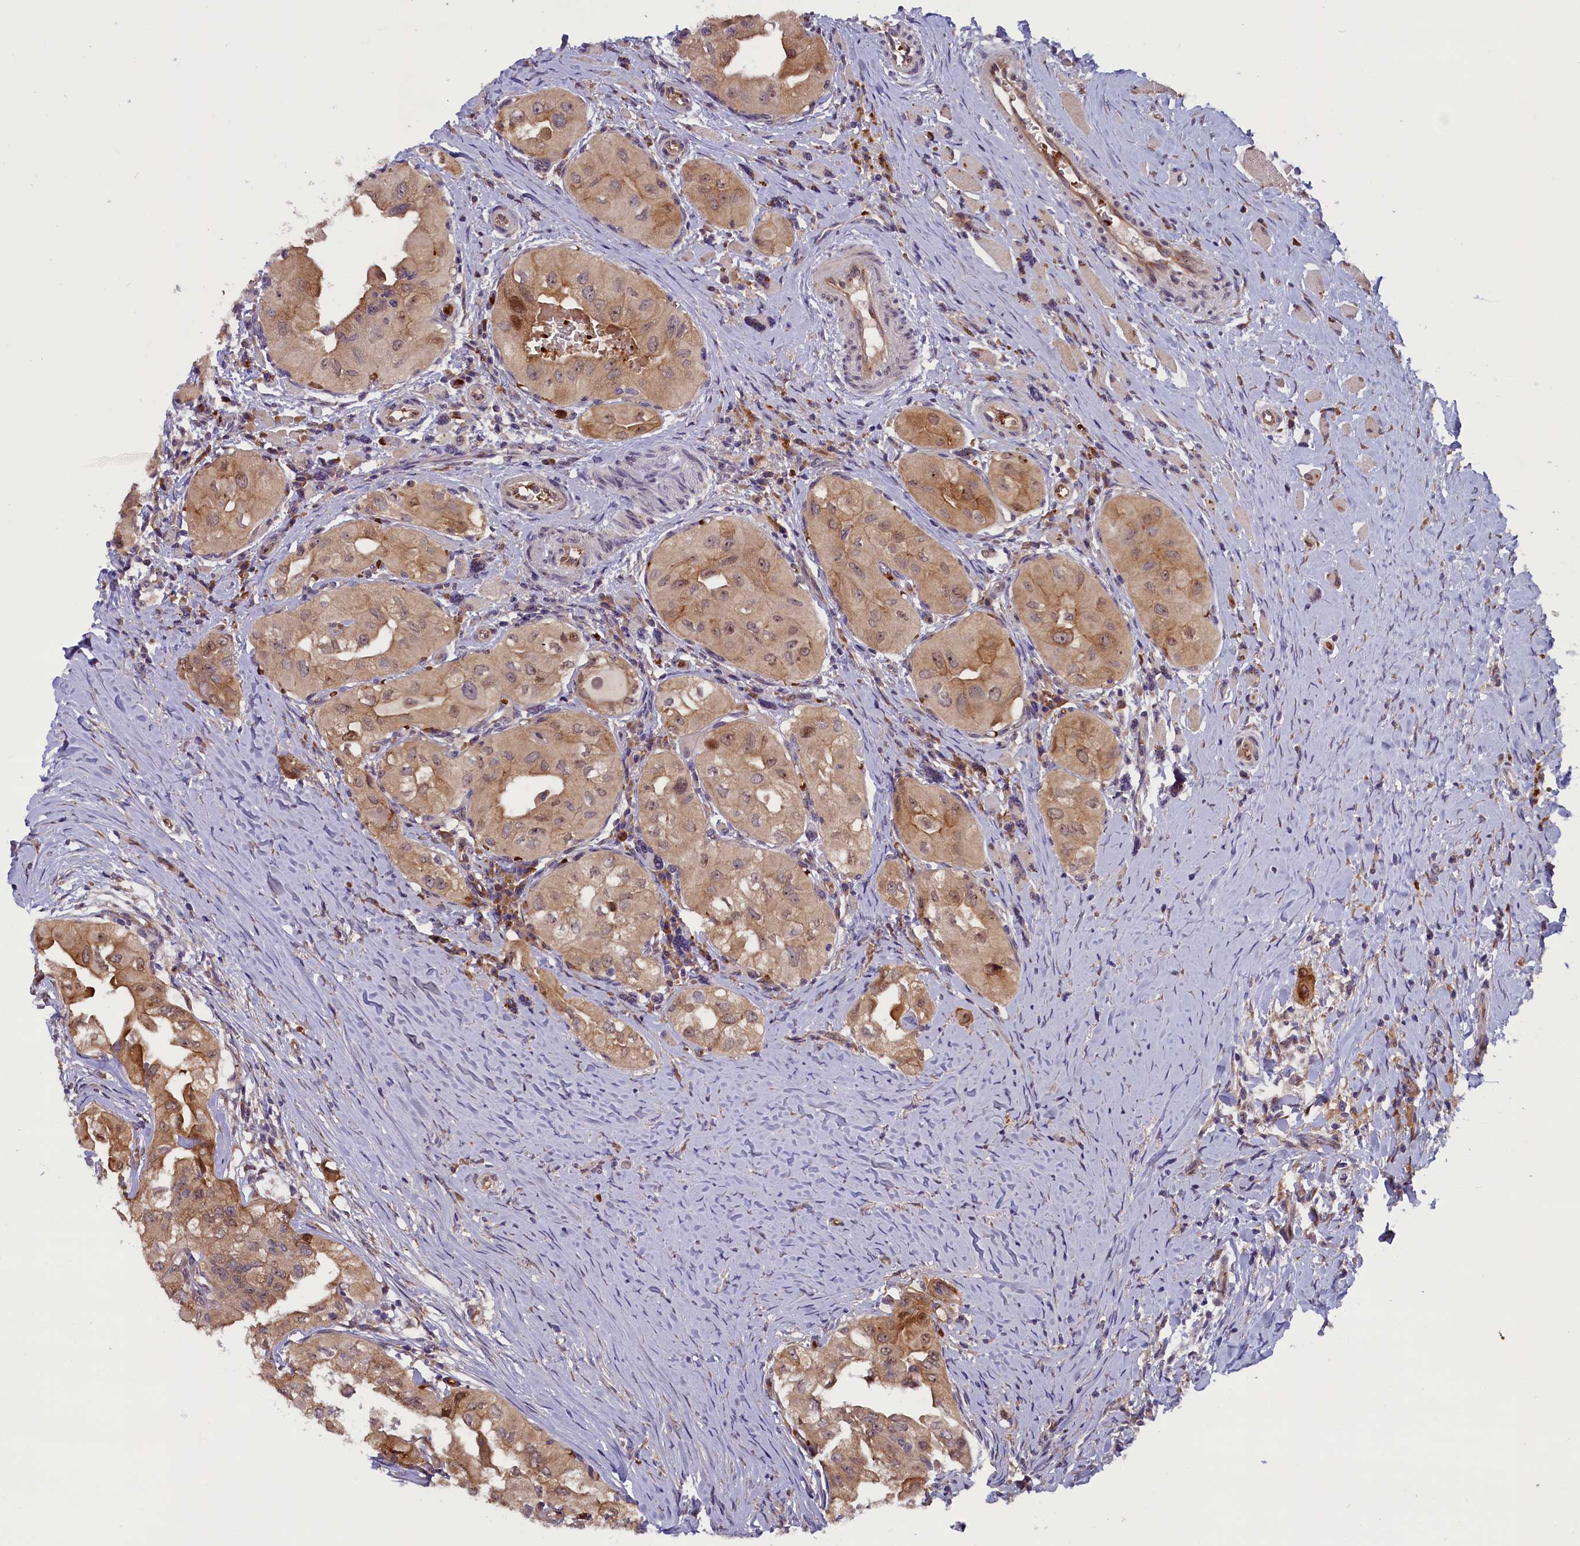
{"staining": {"intensity": "moderate", "quantity": ">75%", "location": "cytoplasmic/membranous"}, "tissue": "thyroid cancer", "cell_type": "Tumor cells", "image_type": "cancer", "snomed": [{"axis": "morphology", "description": "Papillary adenocarcinoma, NOS"}, {"axis": "topography", "description": "Thyroid gland"}], "caption": "Immunohistochemical staining of papillary adenocarcinoma (thyroid) demonstrates medium levels of moderate cytoplasmic/membranous protein expression in approximately >75% of tumor cells.", "gene": "CCDC9B", "patient": {"sex": "female", "age": 59}}